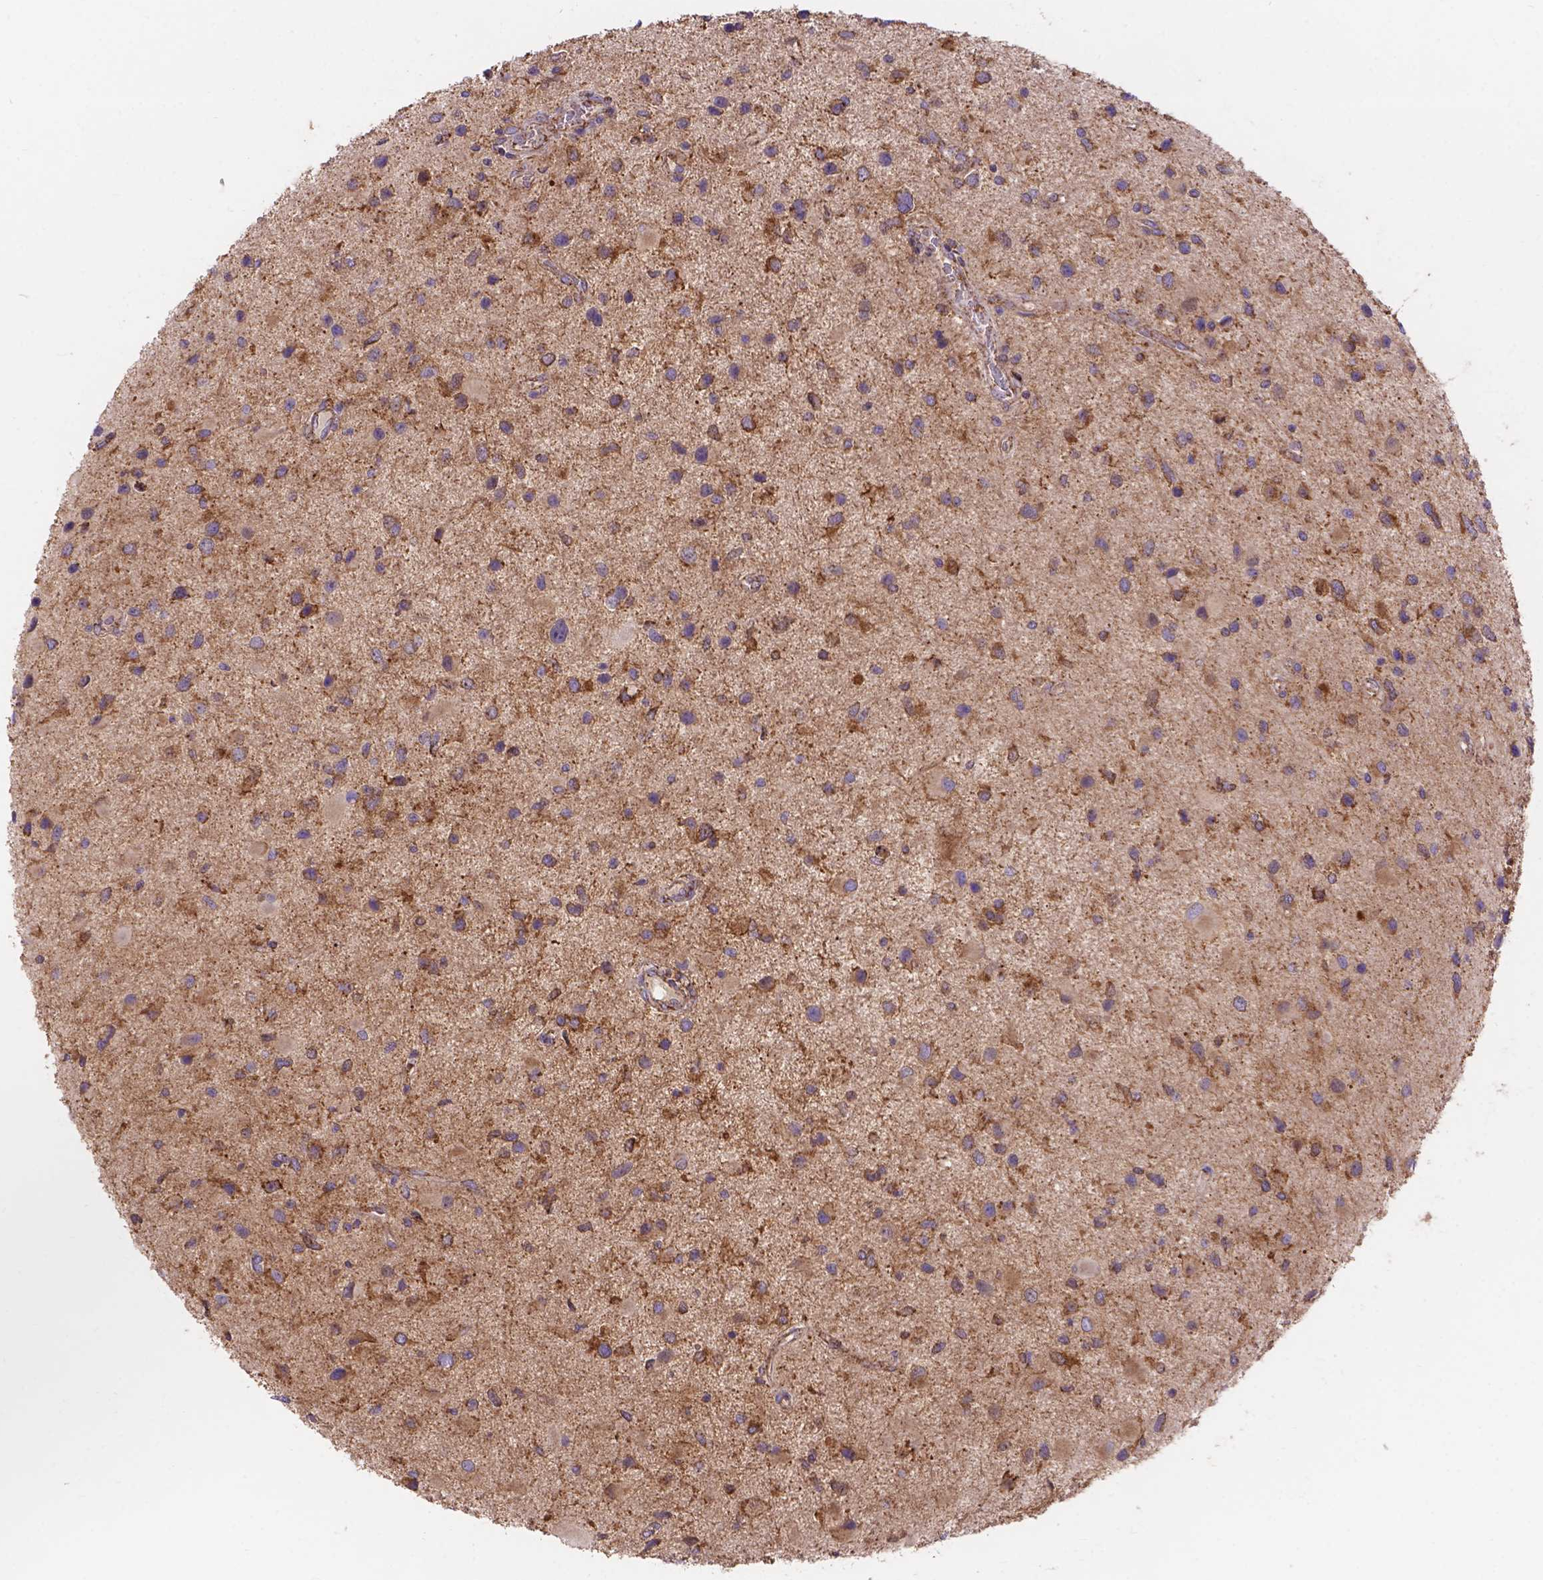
{"staining": {"intensity": "moderate", "quantity": ">75%", "location": "cytoplasmic/membranous"}, "tissue": "glioma", "cell_type": "Tumor cells", "image_type": "cancer", "snomed": [{"axis": "morphology", "description": "Glioma, malignant, Low grade"}, {"axis": "topography", "description": "Brain"}], "caption": "Immunohistochemical staining of human low-grade glioma (malignant) exhibits medium levels of moderate cytoplasmic/membranous protein expression in approximately >75% of tumor cells. (IHC, brightfield microscopy, high magnification).", "gene": "AK3", "patient": {"sex": "female", "age": 32}}